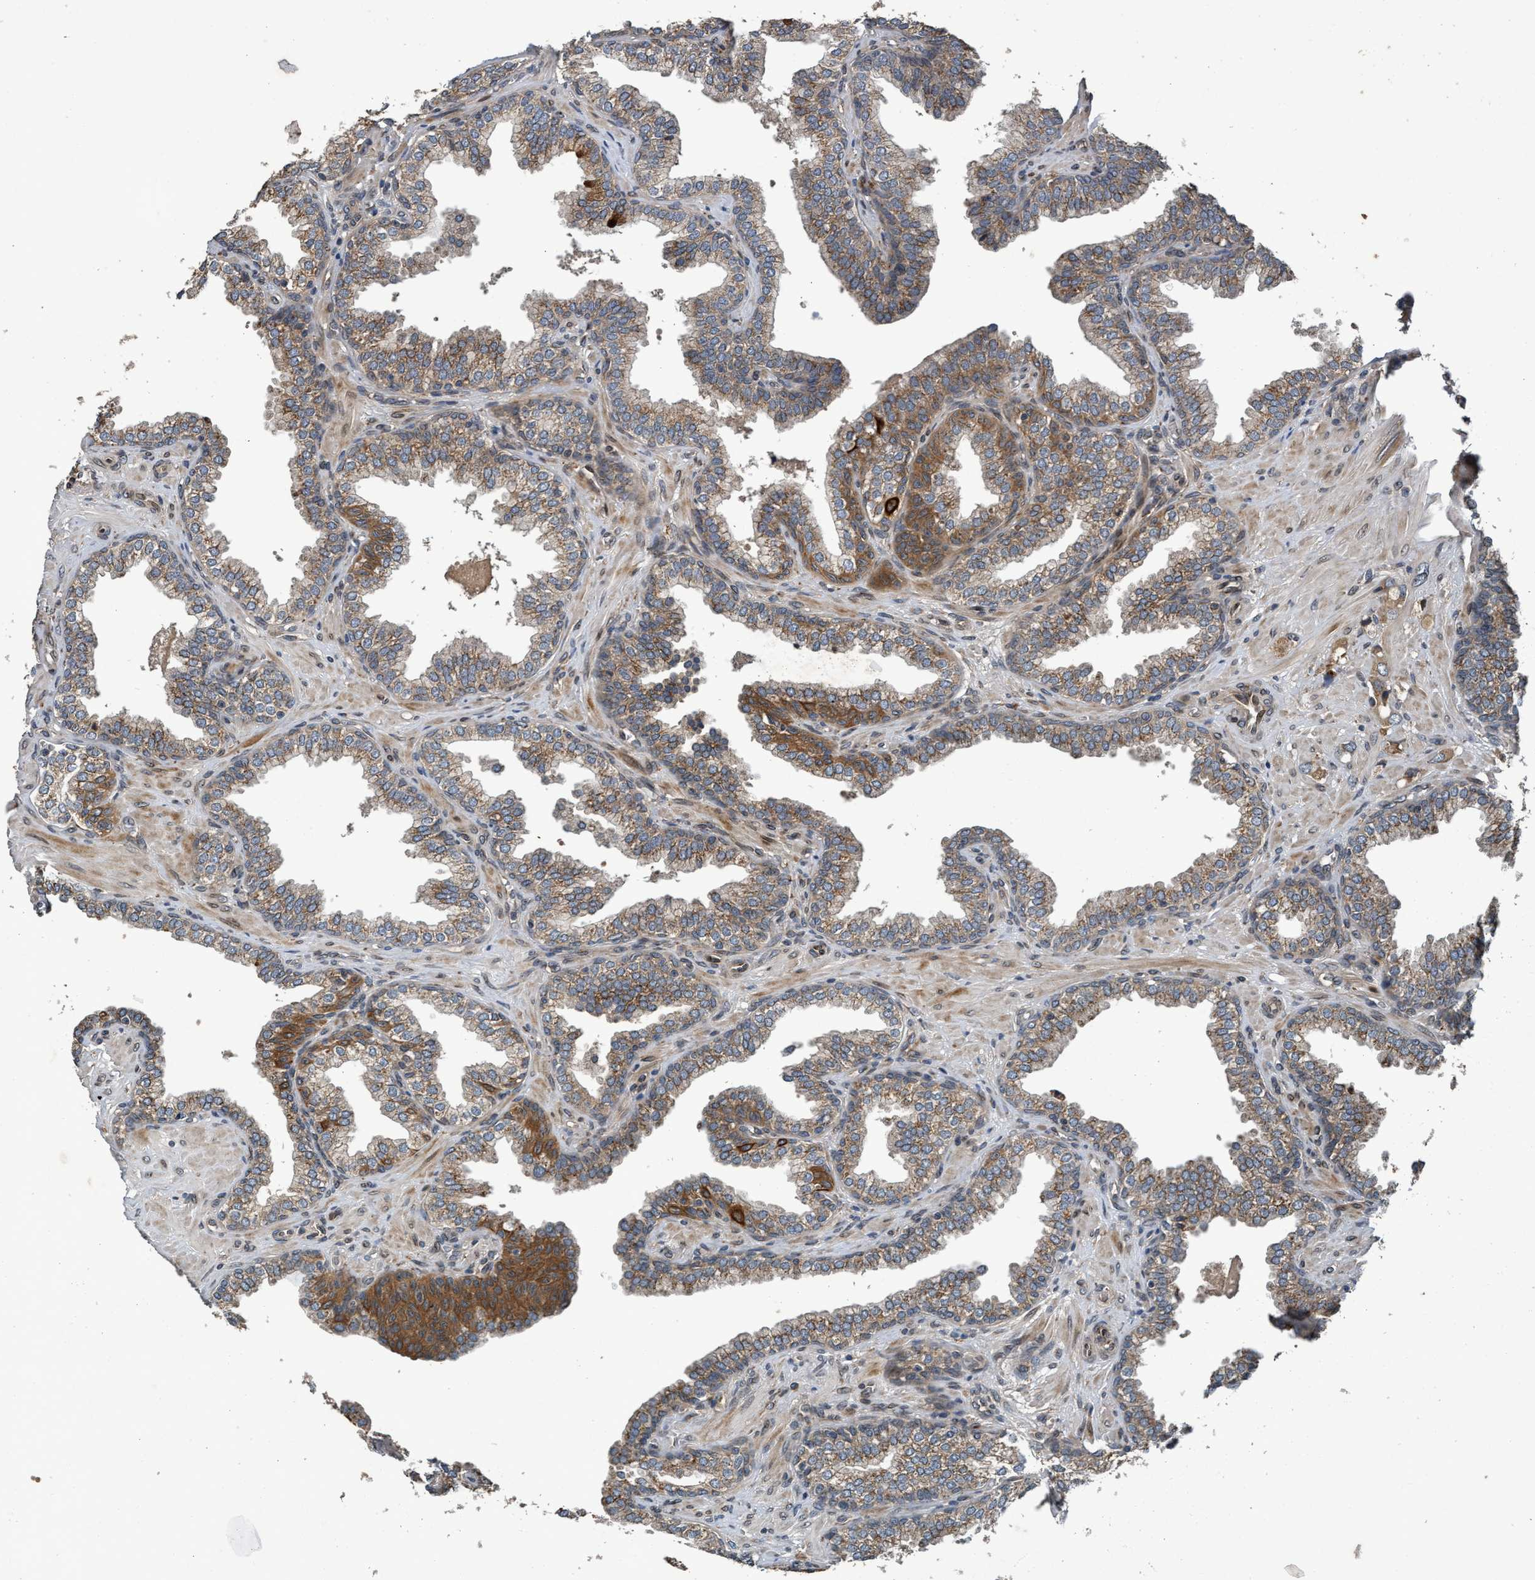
{"staining": {"intensity": "moderate", "quantity": "25%-75%", "location": "cytoplasmic/membranous"}, "tissue": "prostate cancer", "cell_type": "Tumor cells", "image_type": "cancer", "snomed": [{"axis": "morphology", "description": "Adenocarcinoma, High grade"}, {"axis": "topography", "description": "Prostate"}], "caption": "Human prostate adenocarcinoma (high-grade) stained for a protein (brown) displays moderate cytoplasmic/membranous positive staining in approximately 25%-75% of tumor cells.", "gene": "MACC1", "patient": {"sex": "male", "age": 52}}